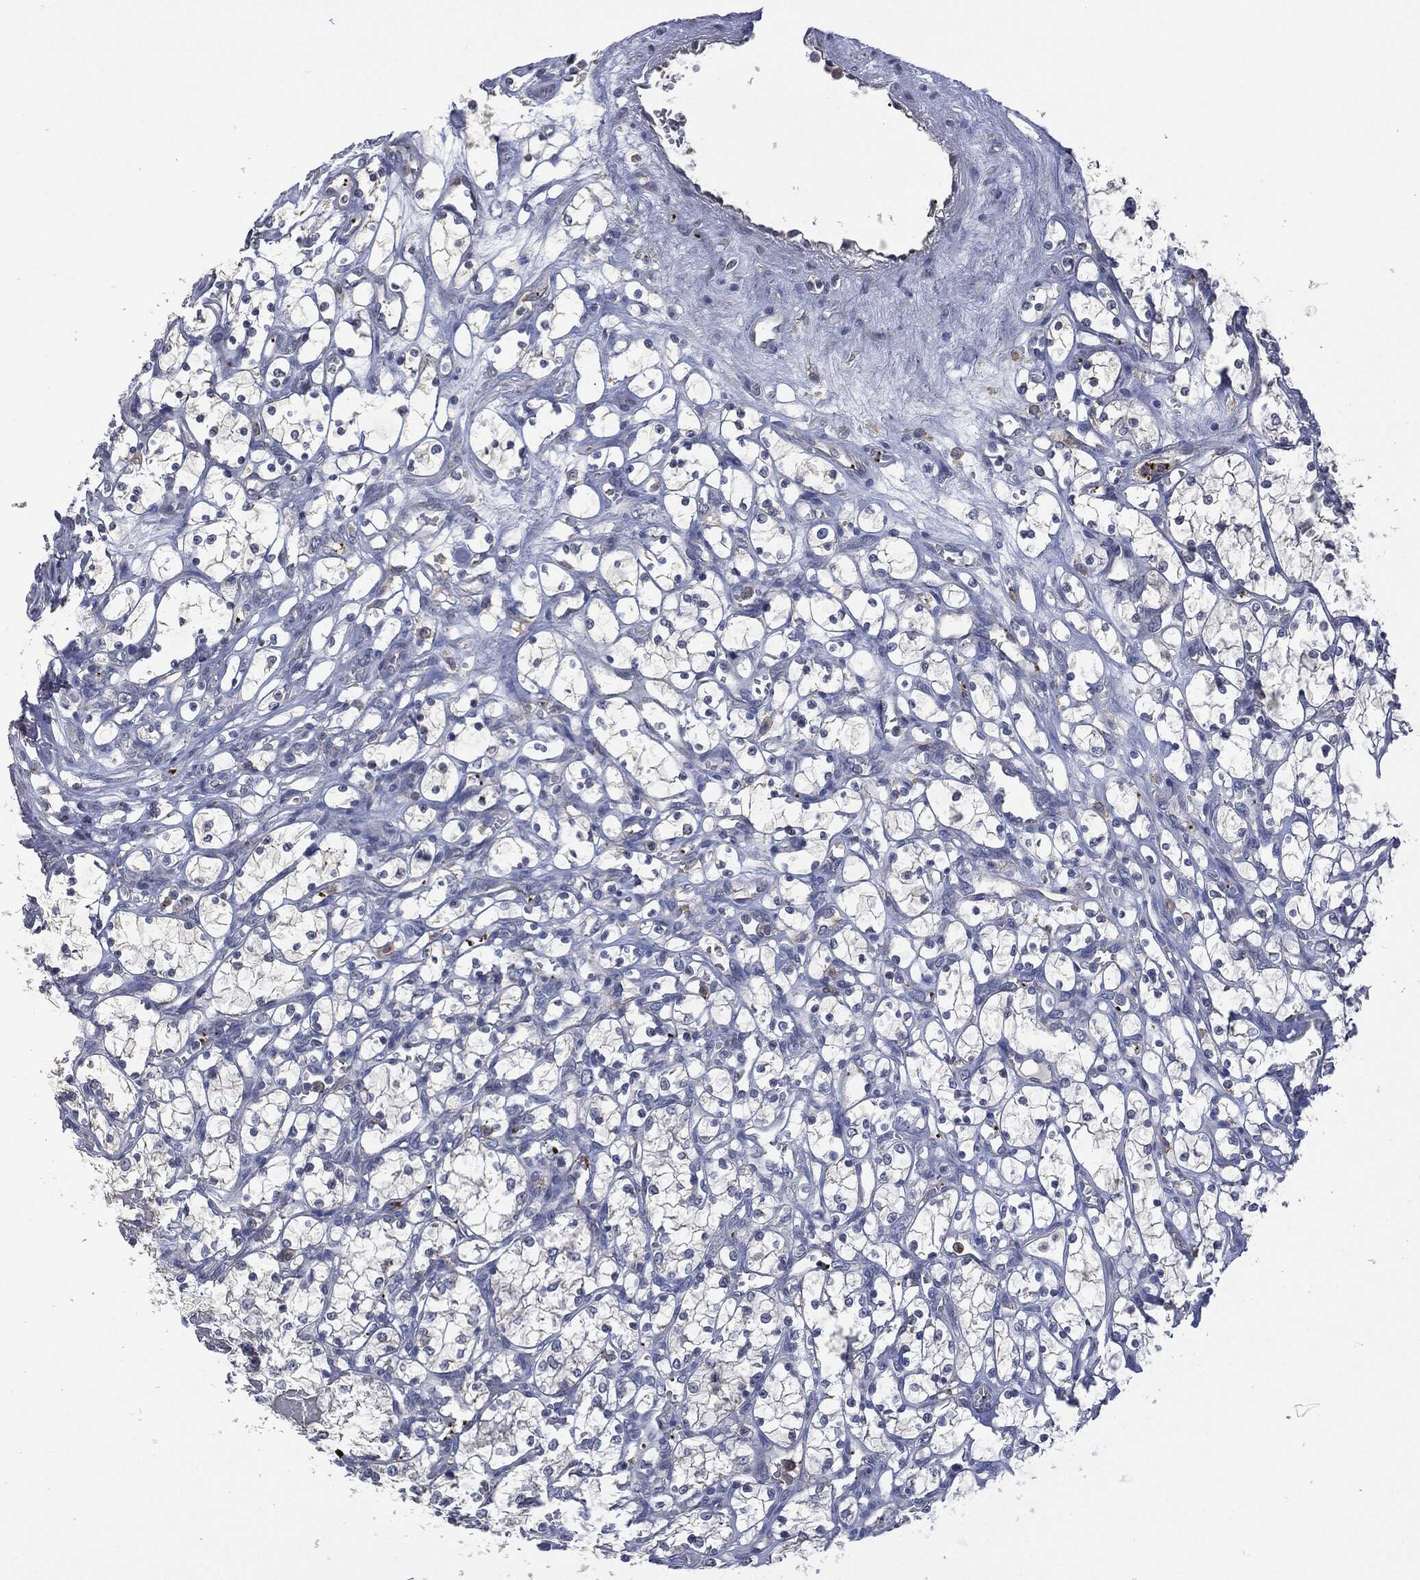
{"staining": {"intensity": "negative", "quantity": "none", "location": "none"}, "tissue": "renal cancer", "cell_type": "Tumor cells", "image_type": "cancer", "snomed": [{"axis": "morphology", "description": "Adenocarcinoma, NOS"}, {"axis": "topography", "description": "Kidney"}], "caption": "DAB (3,3'-diaminobenzidine) immunohistochemical staining of human renal adenocarcinoma reveals no significant positivity in tumor cells.", "gene": "CD33", "patient": {"sex": "female", "age": 69}}